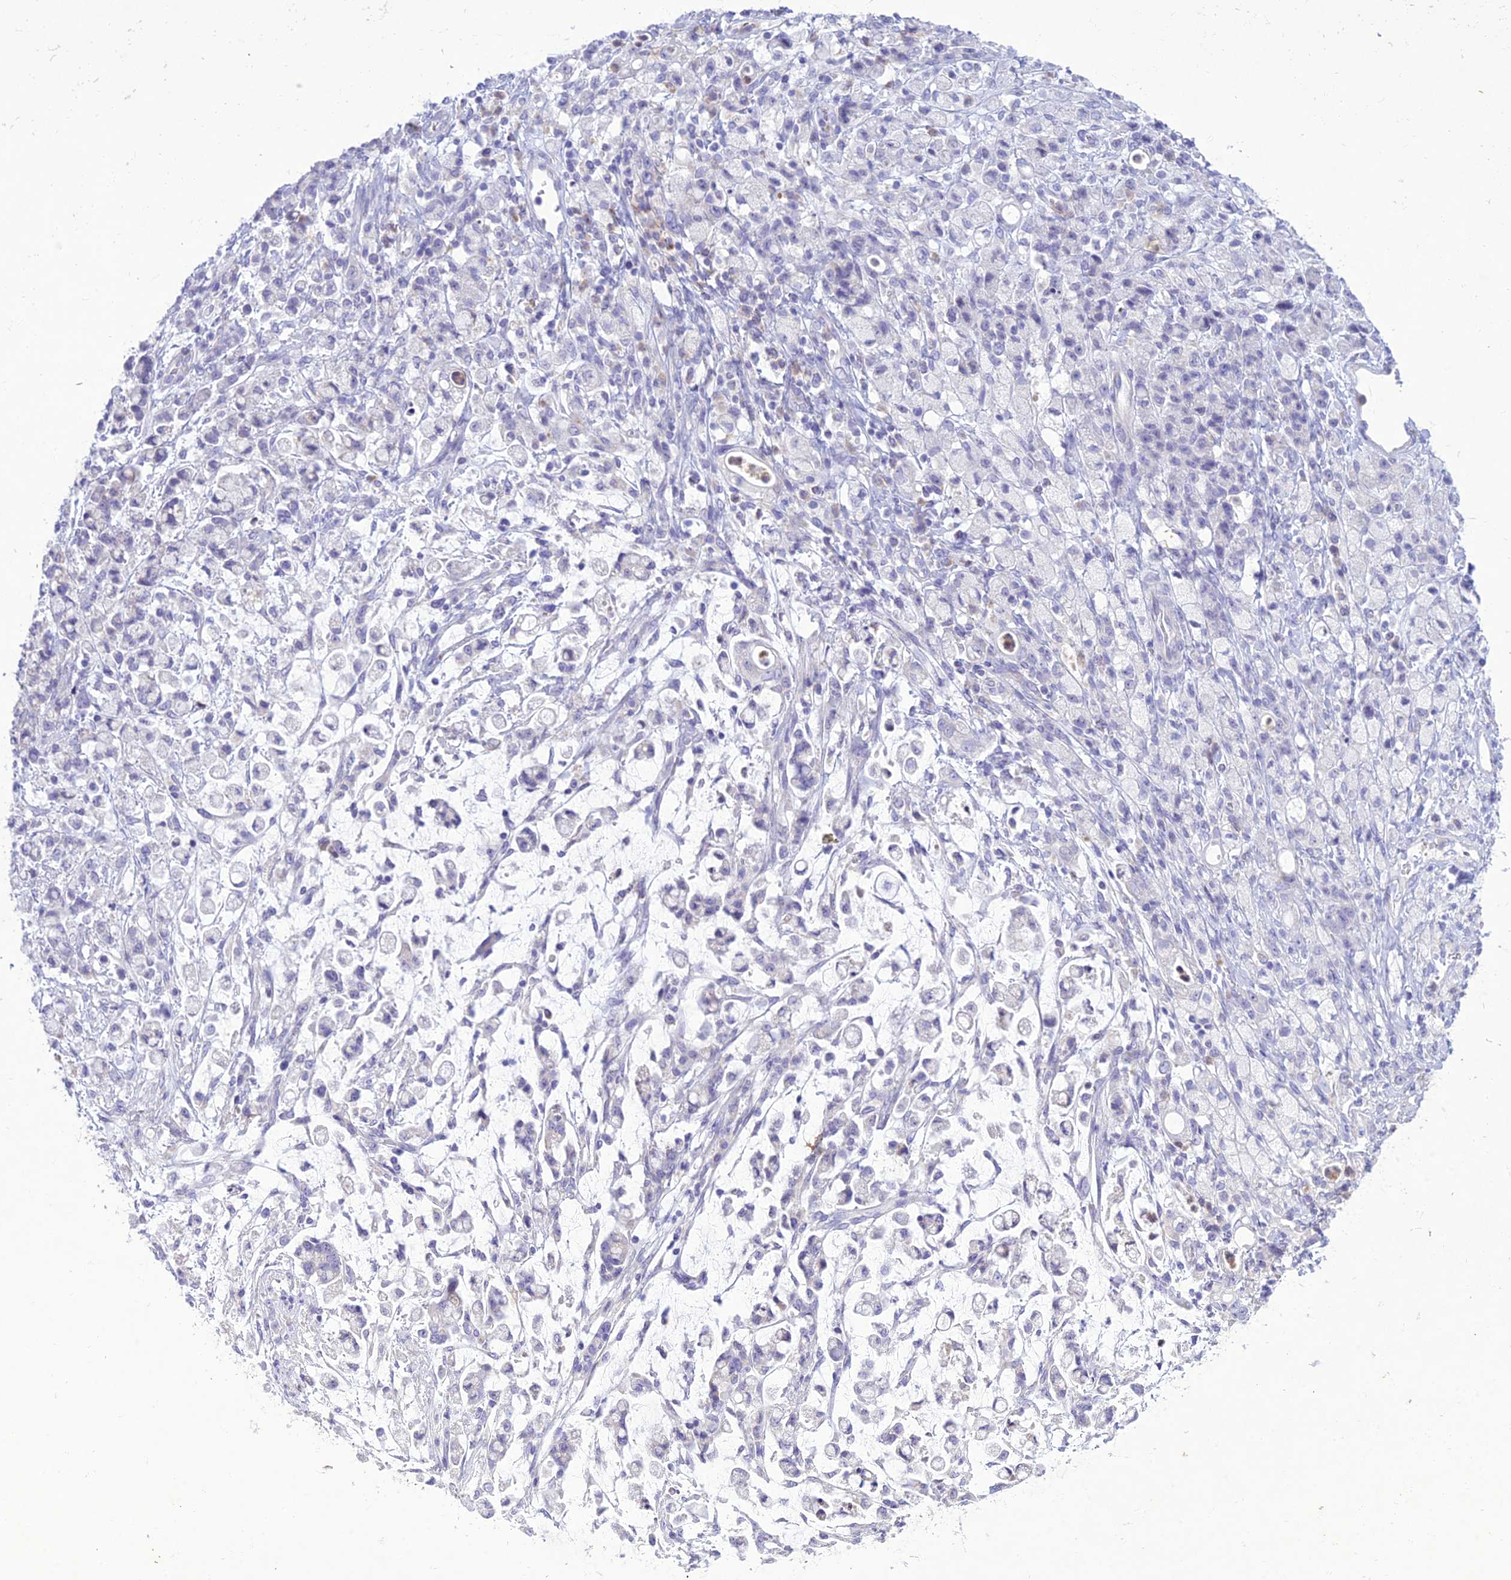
{"staining": {"intensity": "negative", "quantity": "none", "location": "none"}, "tissue": "stomach cancer", "cell_type": "Tumor cells", "image_type": "cancer", "snomed": [{"axis": "morphology", "description": "Adenocarcinoma, NOS"}, {"axis": "topography", "description": "Stomach"}], "caption": "The immunohistochemistry (IHC) micrograph has no significant expression in tumor cells of stomach adenocarcinoma tissue.", "gene": "SLC13A5", "patient": {"sex": "female", "age": 60}}